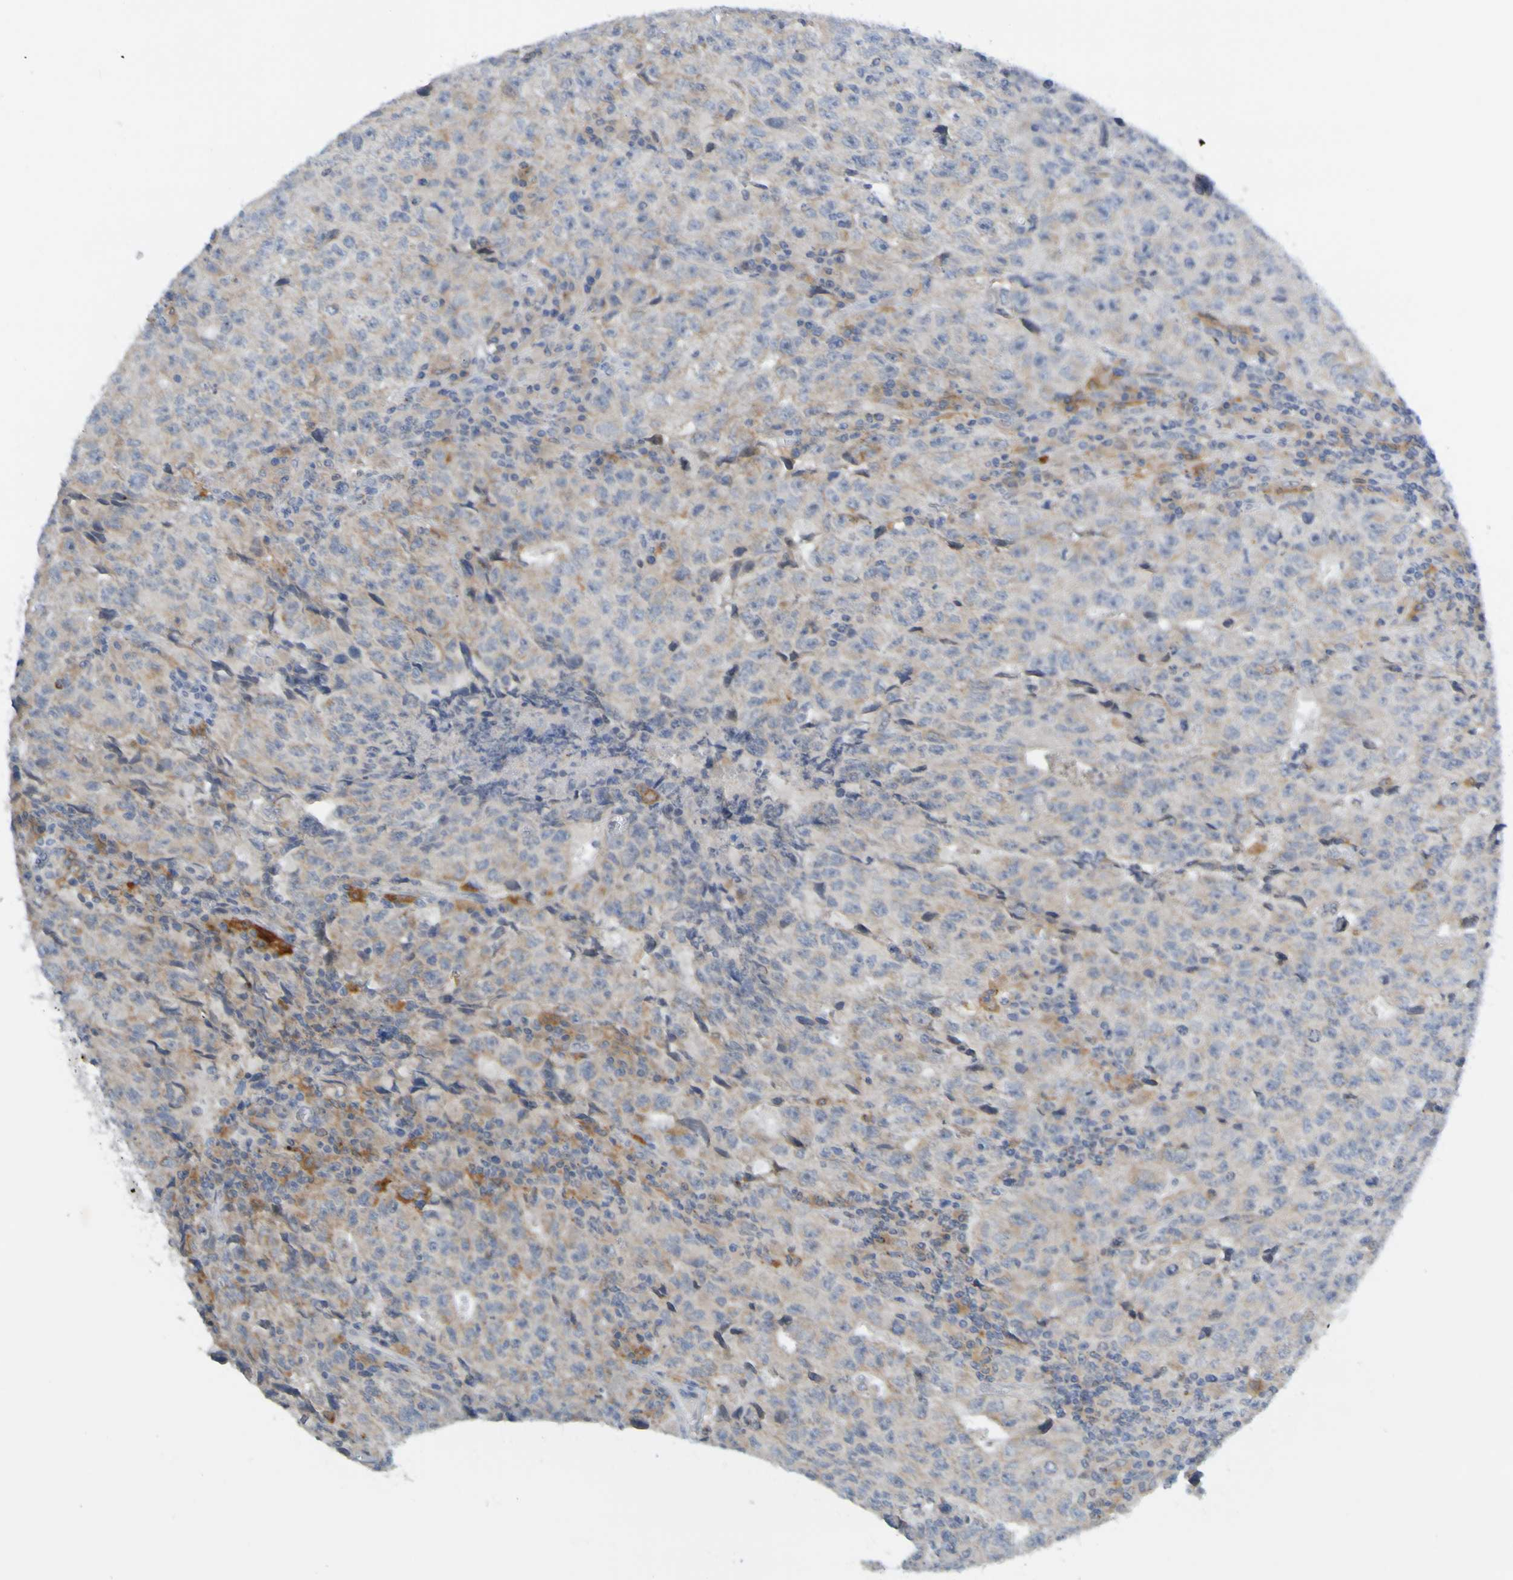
{"staining": {"intensity": "weak", "quantity": "25%-75%", "location": "cytoplasmic/membranous"}, "tissue": "testis cancer", "cell_type": "Tumor cells", "image_type": "cancer", "snomed": [{"axis": "morphology", "description": "Necrosis, NOS"}, {"axis": "morphology", "description": "Carcinoma, Embryonal, NOS"}, {"axis": "topography", "description": "Testis"}], "caption": "This is an image of IHC staining of testis embryonal carcinoma, which shows weak staining in the cytoplasmic/membranous of tumor cells.", "gene": "LILRB5", "patient": {"sex": "male", "age": 19}}